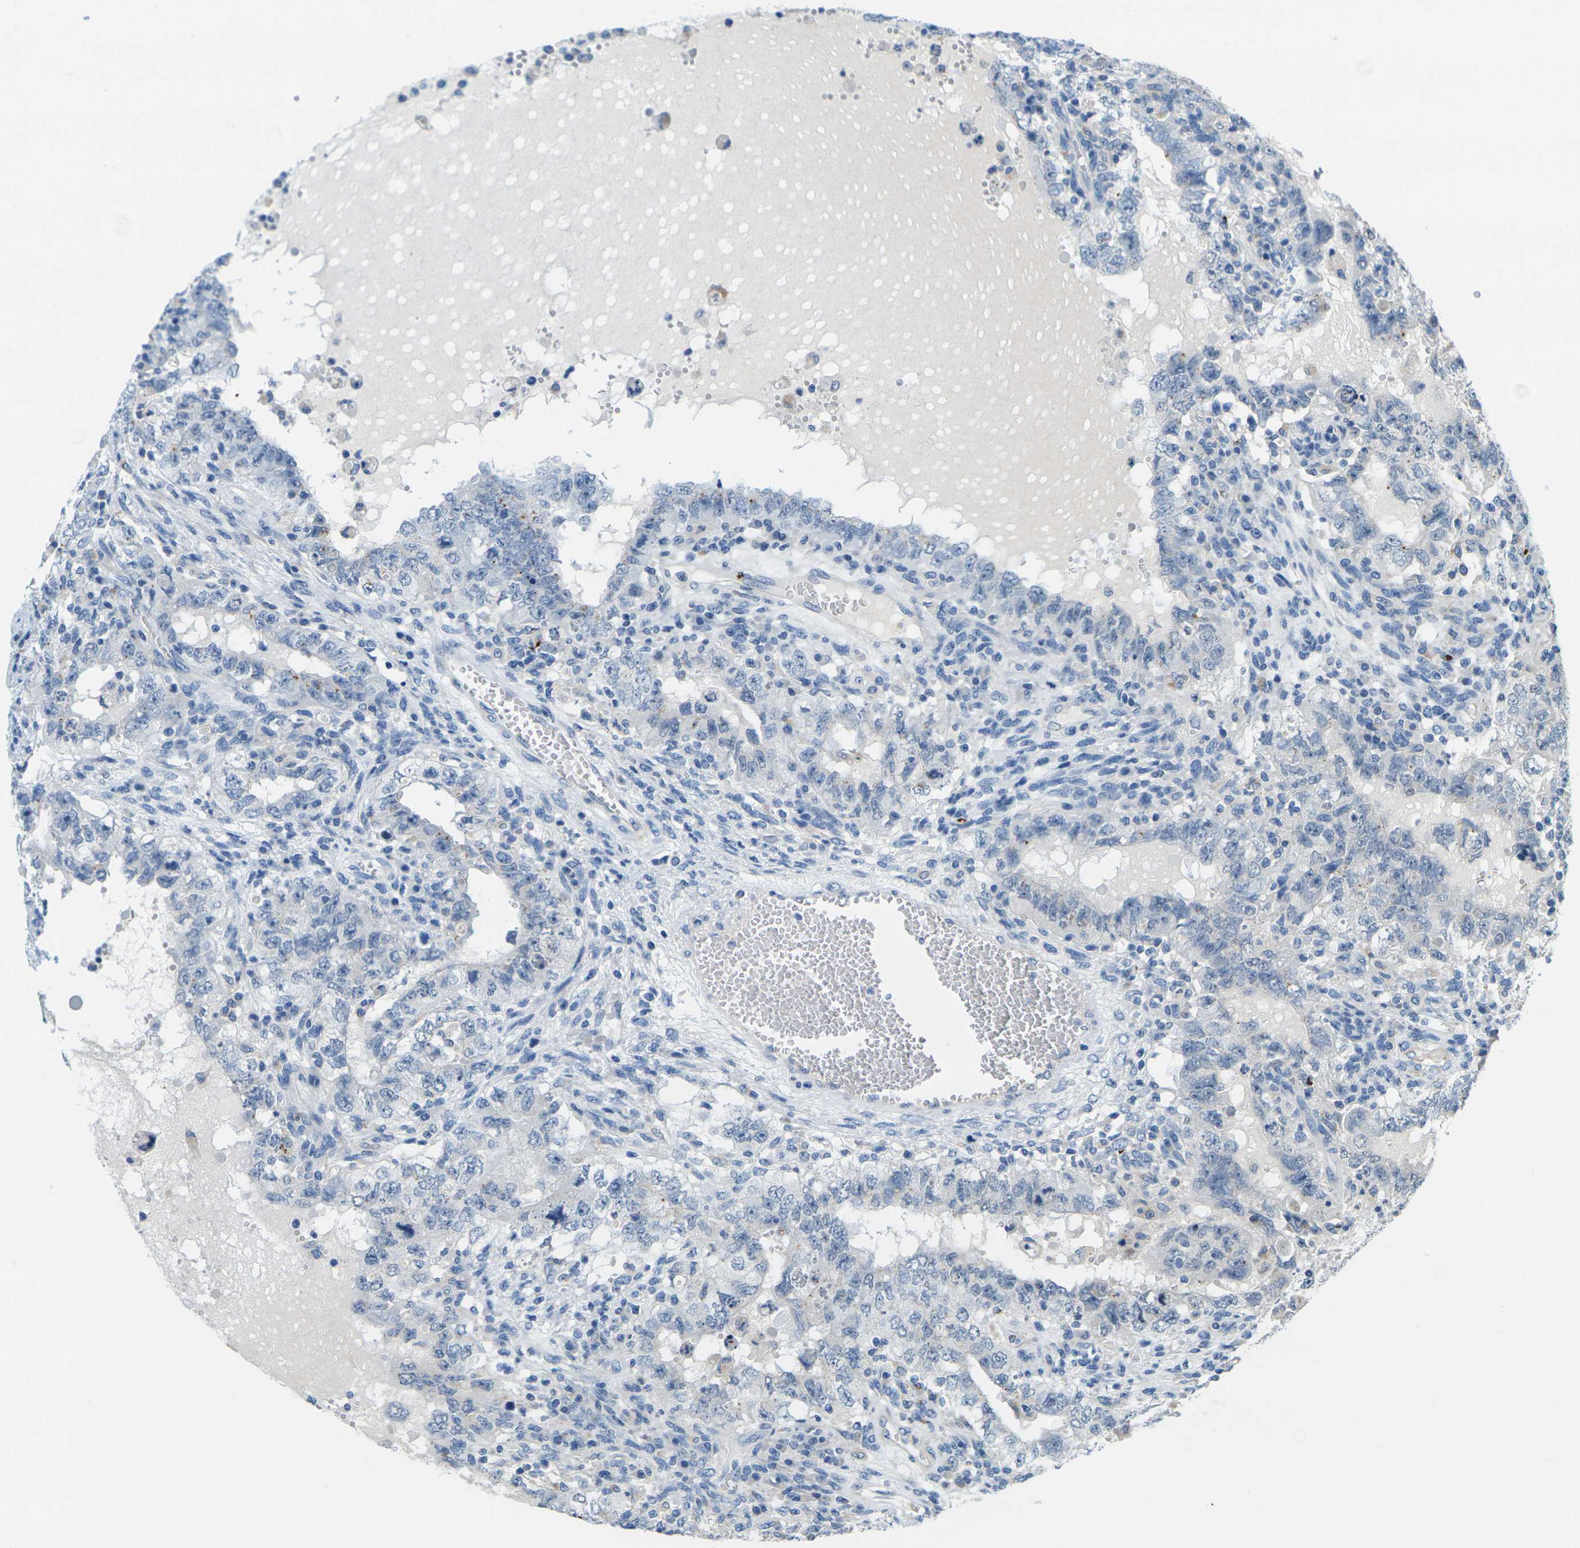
{"staining": {"intensity": "negative", "quantity": "none", "location": "none"}, "tissue": "testis cancer", "cell_type": "Tumor cells", "image_type": "cancer", "snomed": [{"axis": "morphology", "description": "Carcinoma, Embryonal, NOS"}, {"axis": "topography", "description": "Testis"}], "caption": "Immunohistochemistry image of testis cancer stained for a protein (brown), which reveals no staining in tumor cells.", "gene": "CYP2C8", "patient": {"sex": "male", "age": 26}}